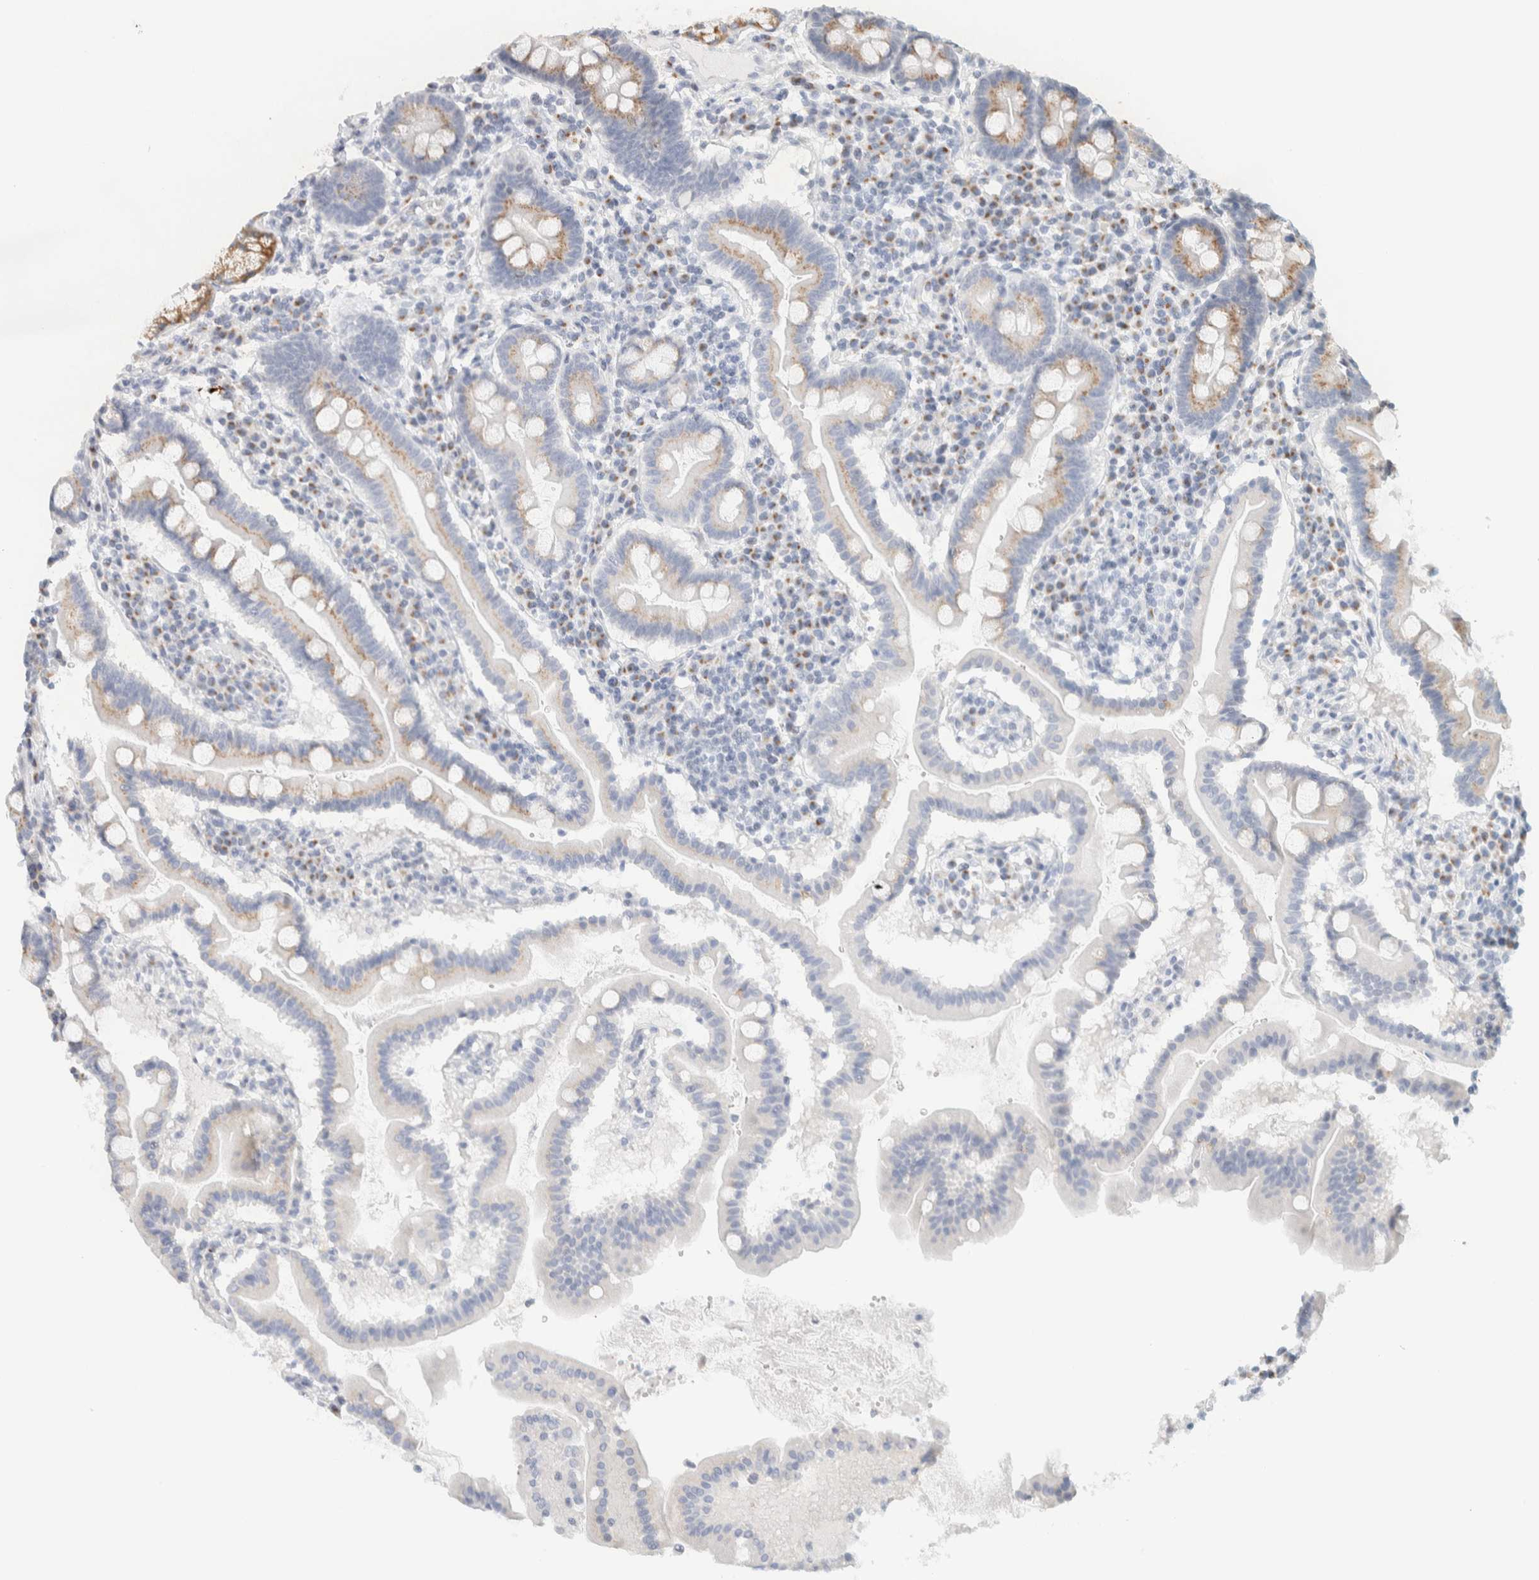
{"staining": {"intensity": "moderate", "quantity": "25%-75%", "location": "cytoplasmic/membranous"}, "tissue": "duodenum", "cell_type": "Glandular cells", "image_type": "normal", "snomed": [{"axis": "morphology", "description": "Normal tissue, NOS"}, {"axis": "topography", "description": "Duodenum"}], "caption": "Immunohistochemistry (DAB (3,3'-diaminobenzidine)) staining of benign duodenum shows moderate cytoplasmic/membranous protein expression in approximately 25%-75% of glandular cells. Immunohistochemistry stains the protein of interest in brown and the nuclei are stained blue.", "gene": "SPNS3", "patient": {"sex": "male", "age": 50}}